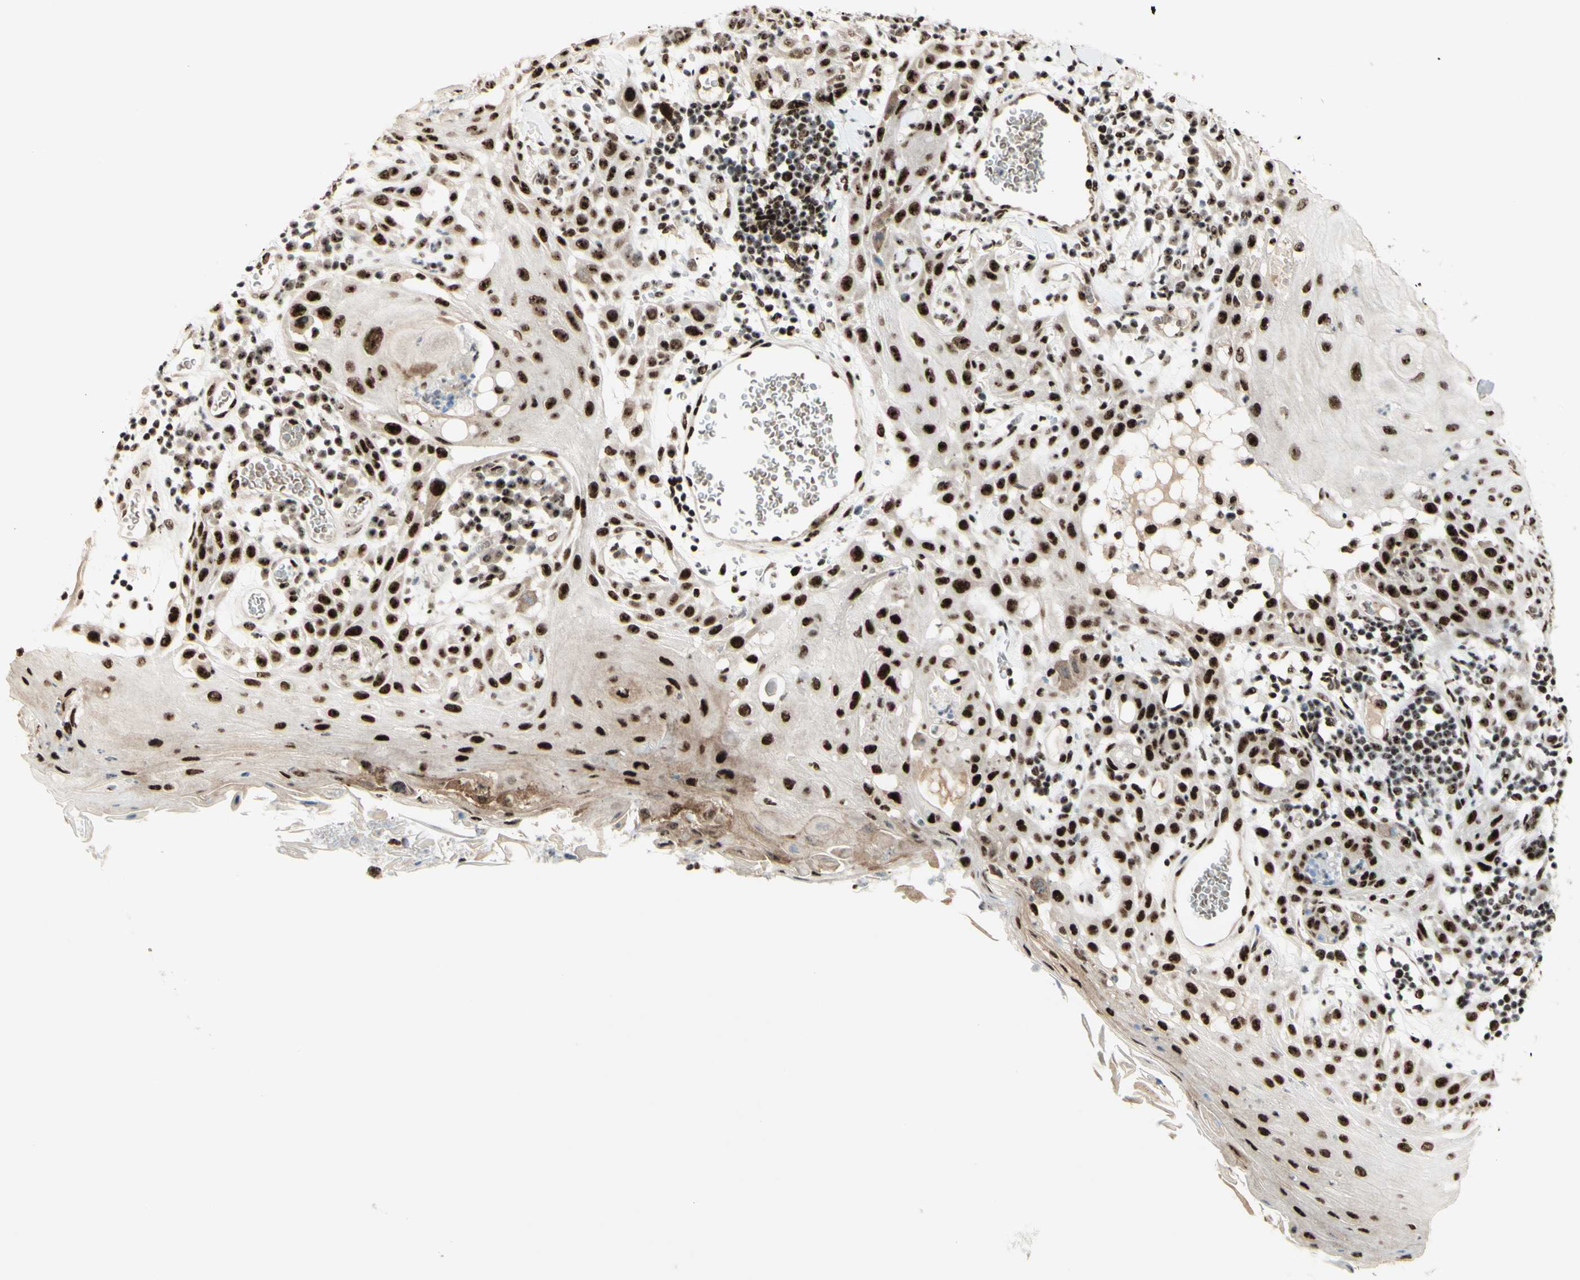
{"staining": {"intensity": "strong", "quantity": ">75%", "location": "nuclear"}, "tissue": "skin cancer", "cell_type": "Tumor cells", "image_type": "cancer", "snomed": [{"axis": "morphology", "description": "Squamous cell carcinoma, NOS"}, {"axis": "topography", "description": "Skin"}], "caption": "This is an image of immunohistochemistry staining of skin cancer, which shows strong positivity in the nuclear of tumor cells.", "gene": "DHX9", "patient": {"sex": "male", "age": 24}}